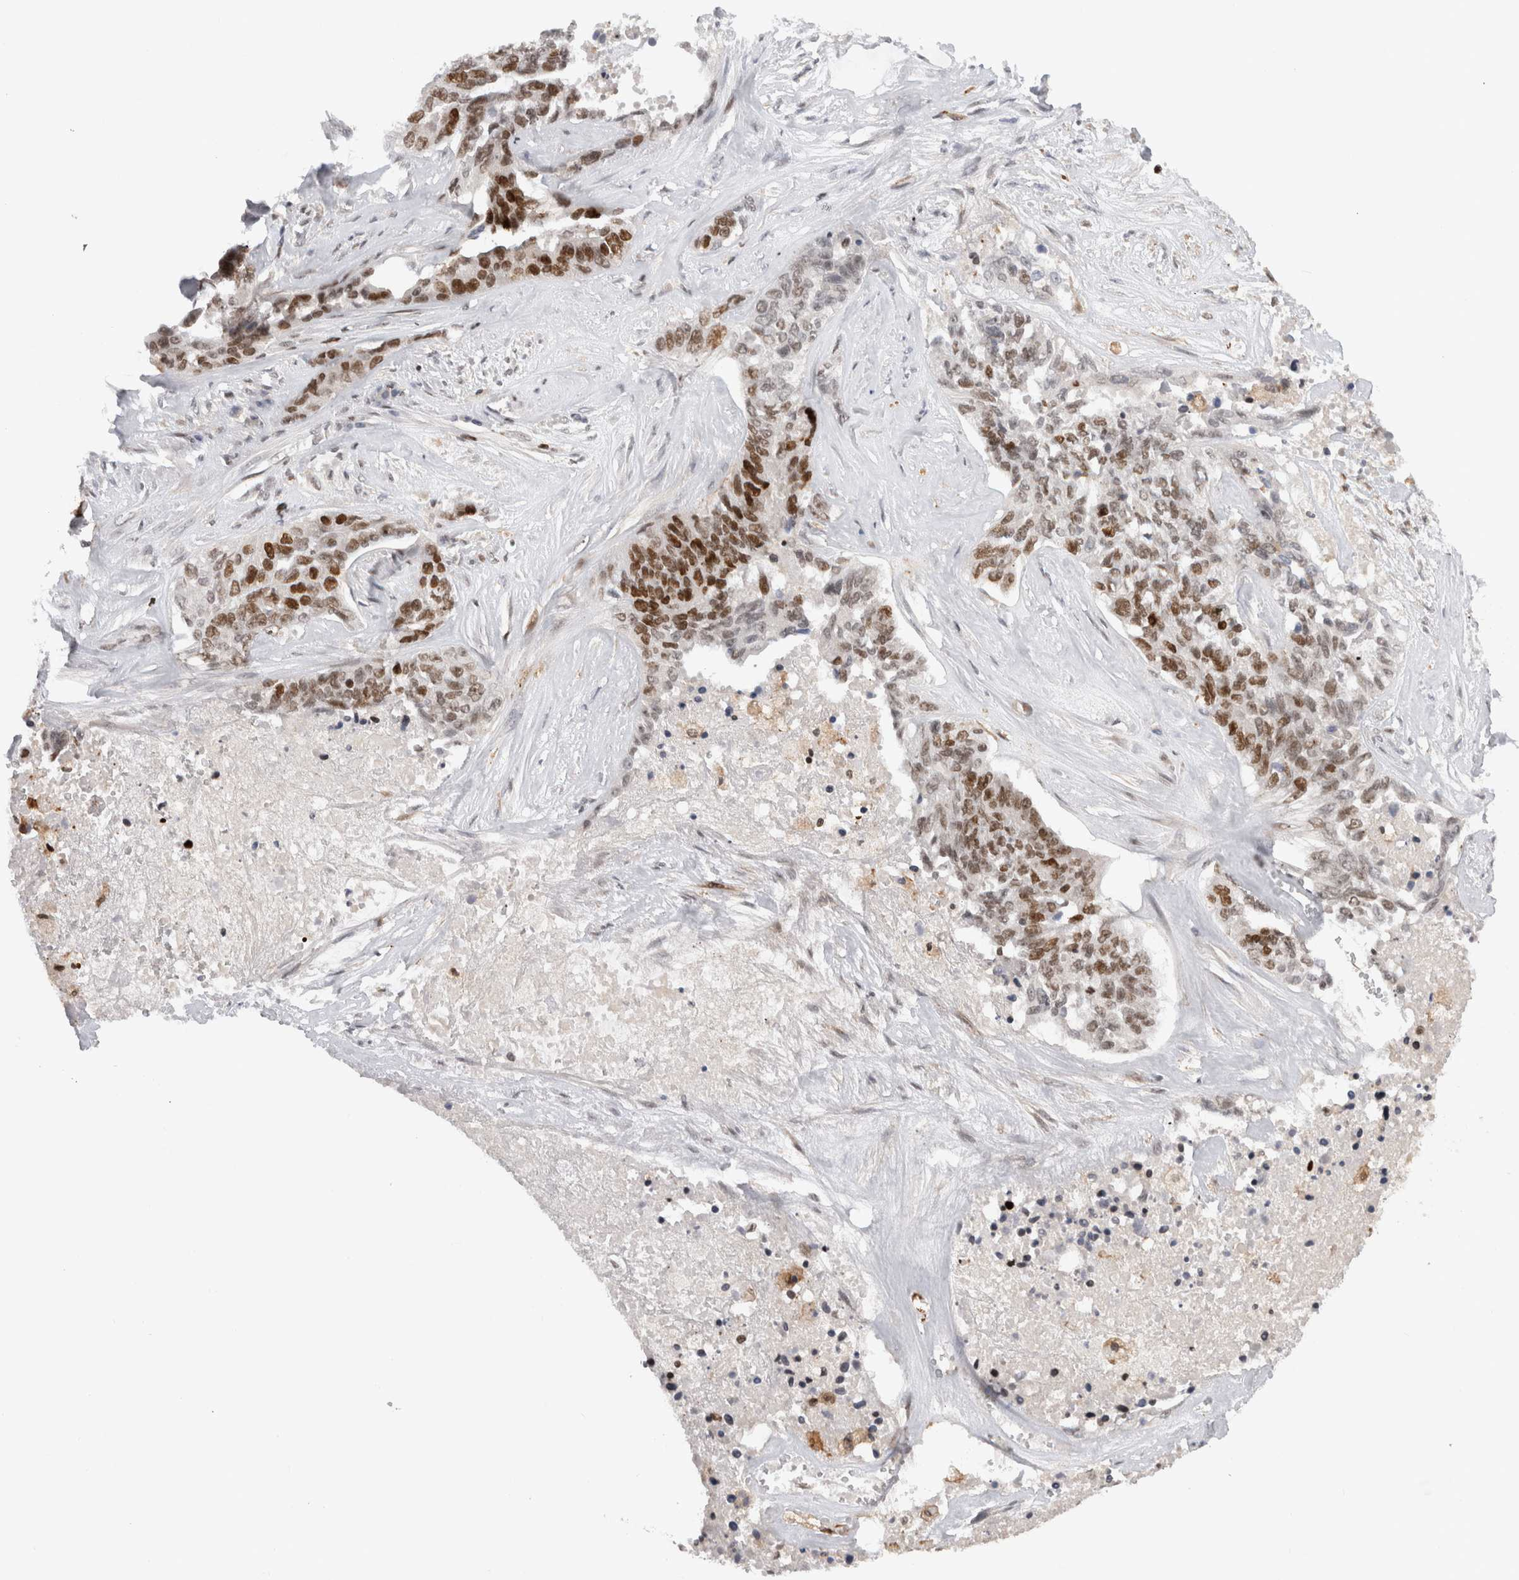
{"staining": {"intensity": "moderate", "quantity": ">75%", "location": "nuclear"}, "tissue": "ovarian cancer", "cell_type": "Tumor cells", "image_type": "cancer", "snomed": [{"axis": "morphology", "description": "Cystadenocarcinoma, serous, NOS"}, {"axis": "topography", "description": "Ovary"}], "caption": "An immunohistochemistry (IHC) image of tumor tissue is shown. Protein staining in brown highlights moderate nuclear positivity in ovarian cancer within tumor cells. (DAB (3,3'-diaminobenzidine) = brown stain, brightfield microscopy at high magnification).", "gene": "ZNF521", "patient": {"sex": "female", "age": 44}}